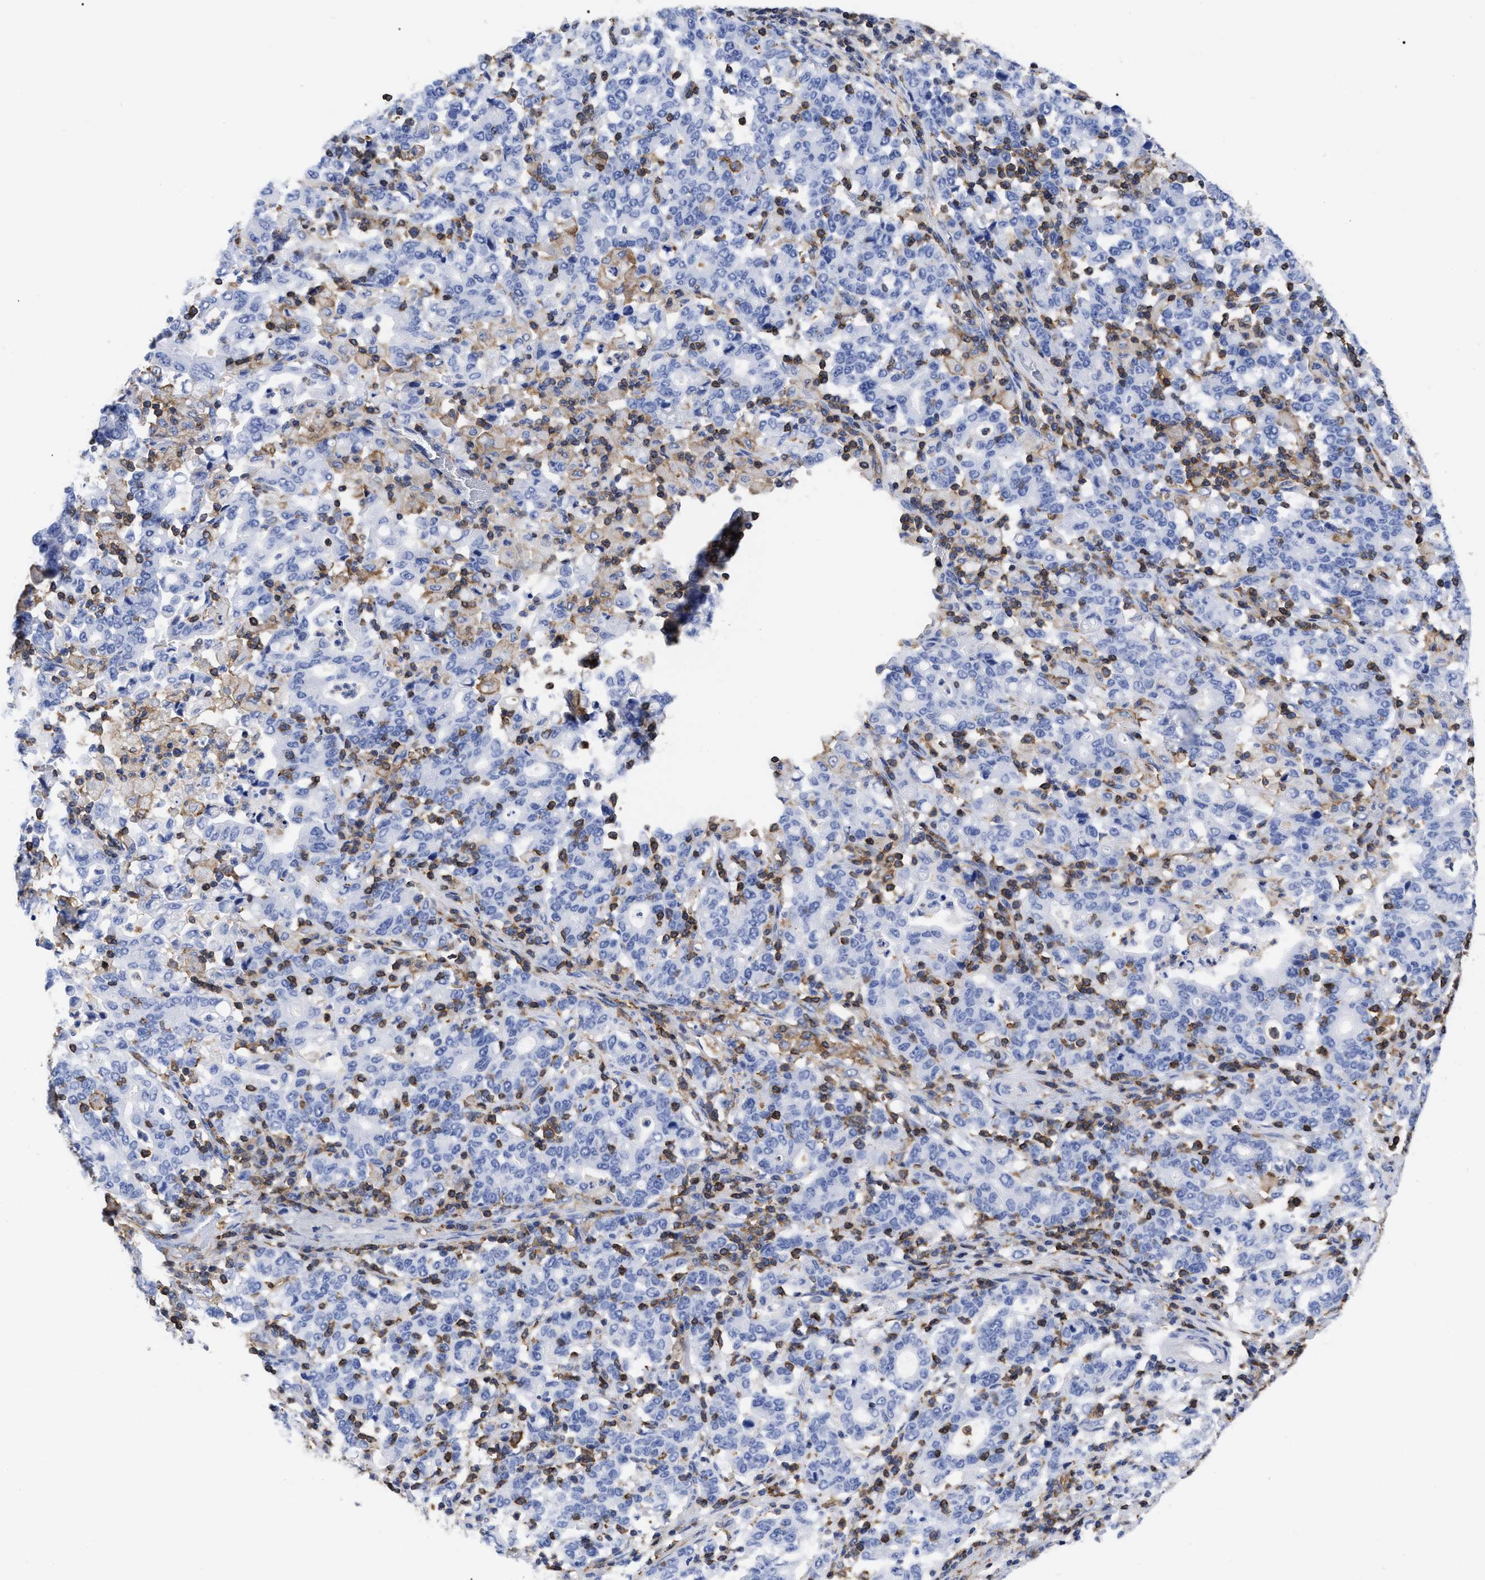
{"staining": {"intensity": "negative", "quantity": "none", "location": "none"}, "tissue": "stomach cancer", "cell_type": "Tumor cells", "image_type": "cancer", "snomed": [{"axis": "morphology", "description": "Adenocarcinoma, NOS"}, {"axis": "topography", "description": "Stomach, upper"}], "caption": "This is a photomicrograph of immunohistochemistry staining of adenocarcinoma (stomach), which shows no positivity in tumor cells.", "gene": "HCLS1", "patient": {"sex": "male", "age": 69}}